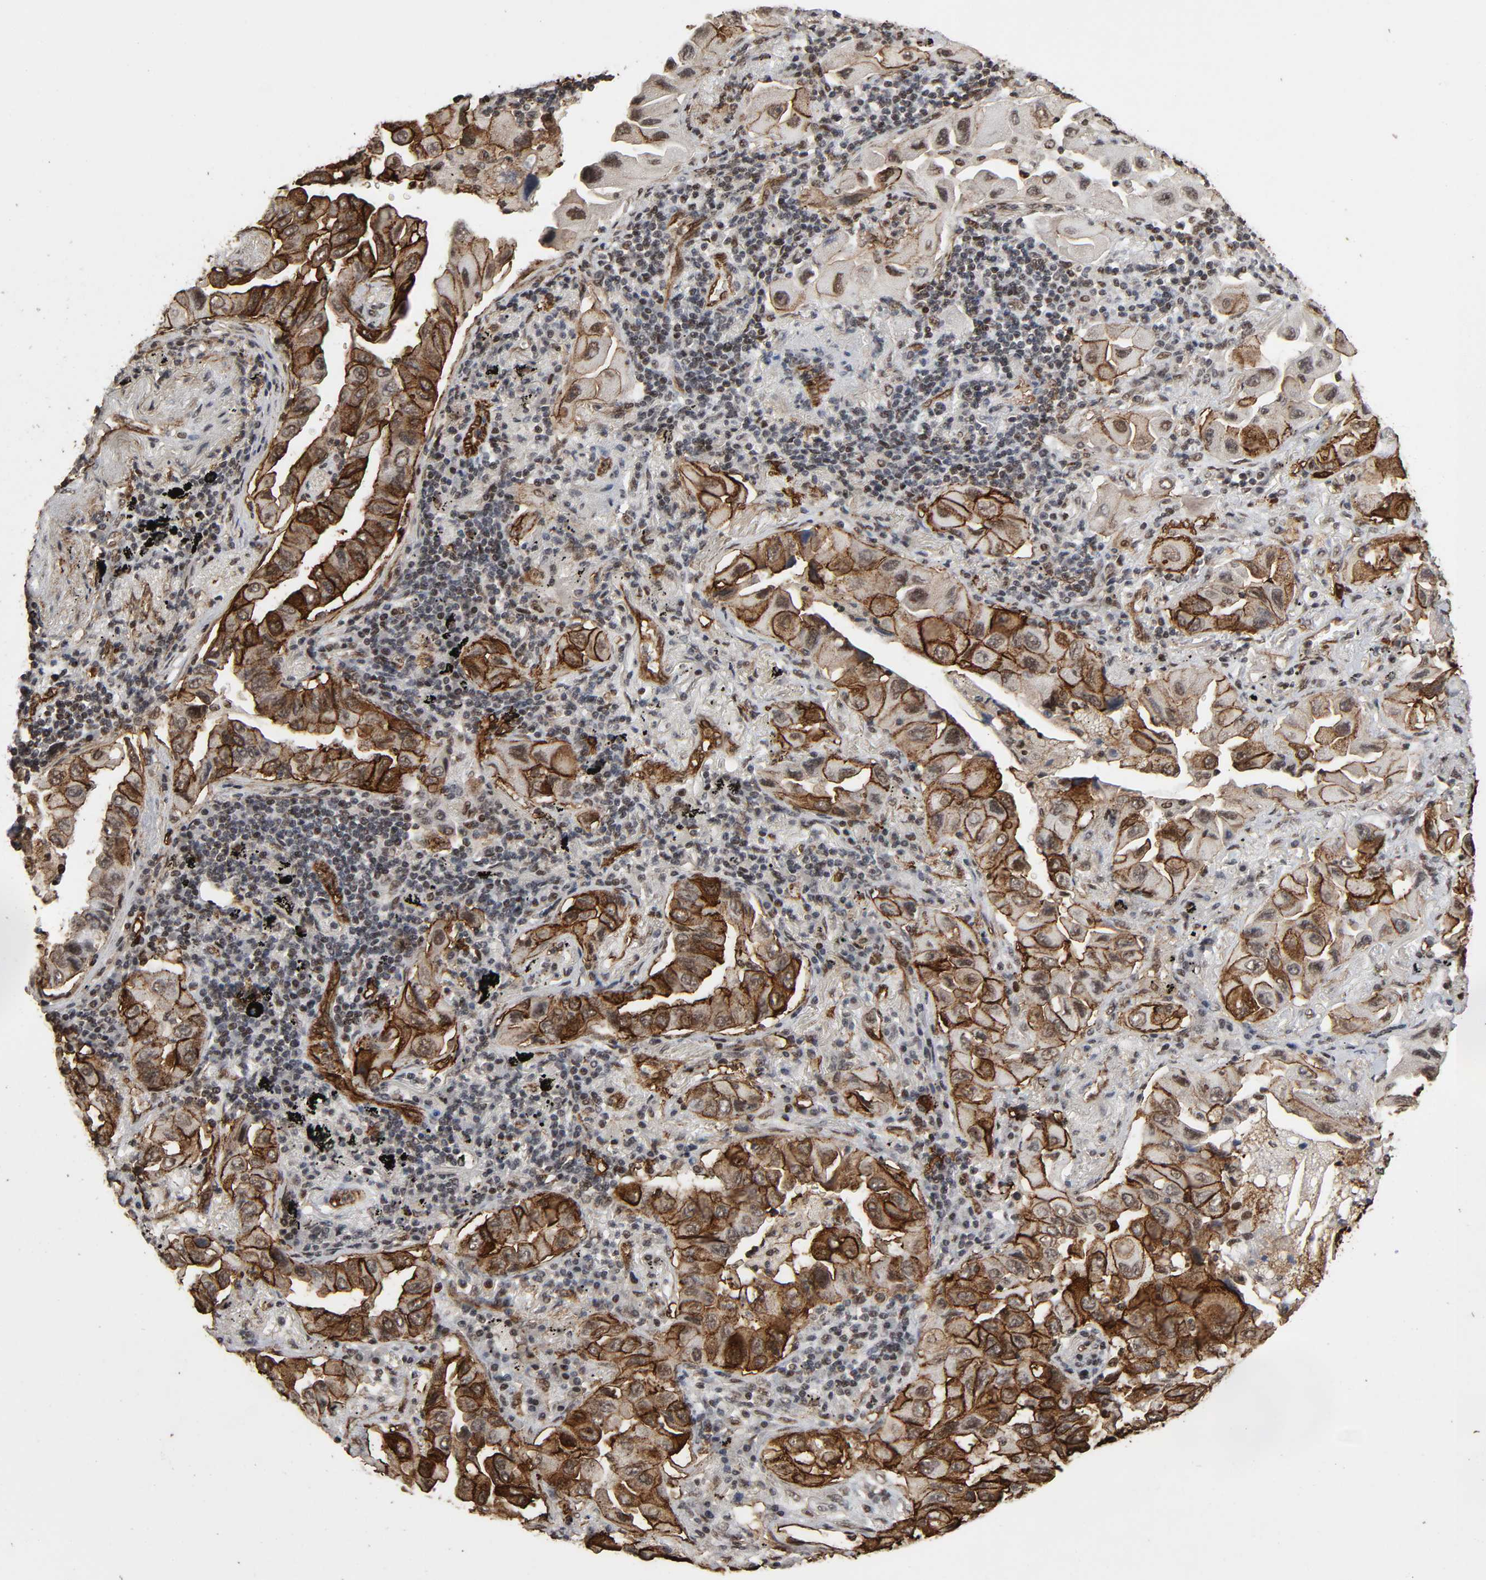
{"staining": {"intensity": "strong", "quantity": "25%-75%", "location": "cytoplasmic/membranous,nuclear"}, "tissue": "lung cancer", "cell_type": "Tumor cells", "image_type": "cancer", "snomed": [{"axis": "morphology", "description": "Adenocarcinoma, NOS"}, {"axis": "topography", "description": "Lung"}], "caption": "The micrograph shows a brown stain indicating the presence of a protein in the cytoplasmic/membranous and nuclear of tumor cells in lung adenocarcinoma. The staining was performed using DAB (3,3'-diaminobenzidine), with brown indicating positive protein expression. Nuclei are stained blue with hematoxylin.", "gene": "AHNAK2", "patient": {"sex": "female", "age": 65}}